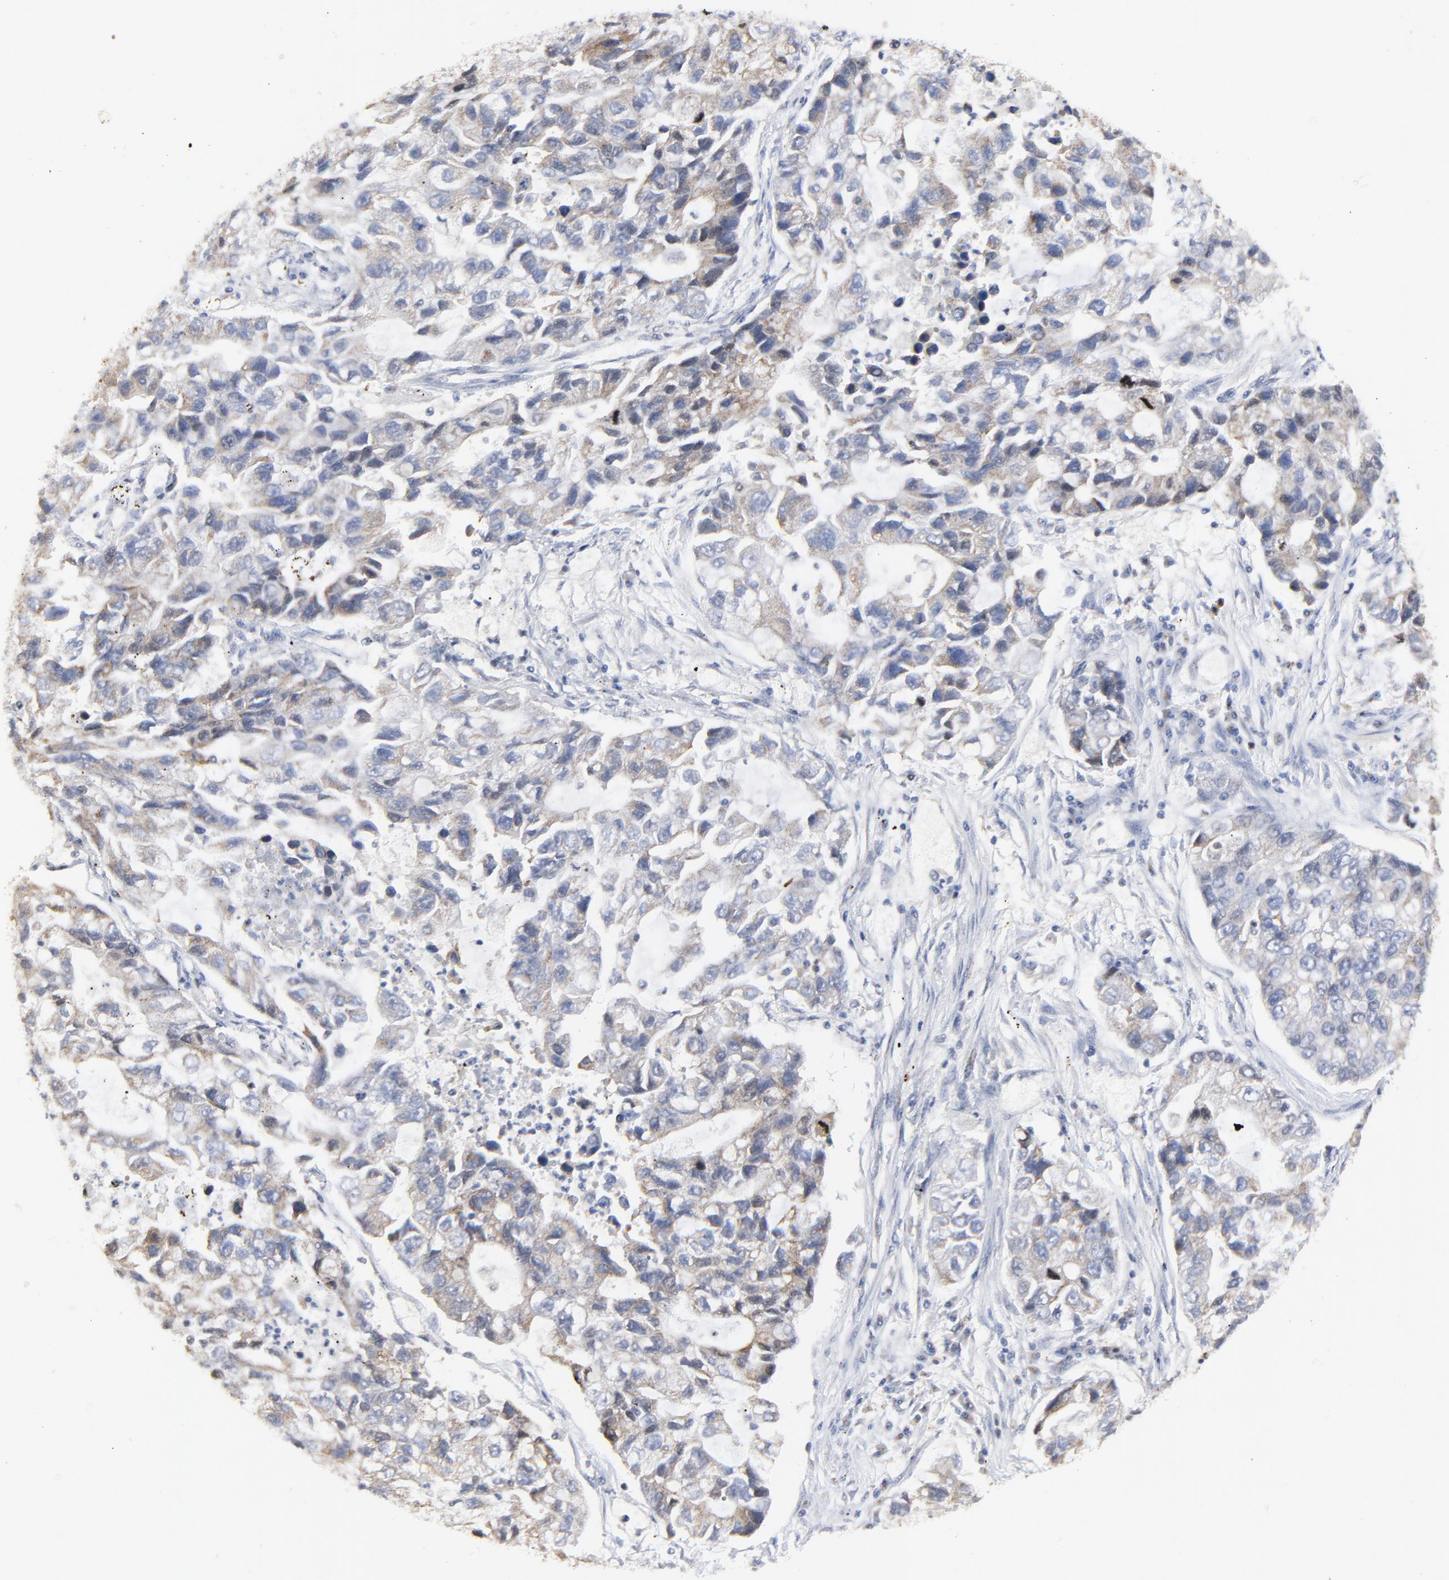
{"staining": {"intensity": "moderate", "quantity": "<25%", "location": "cytoplasmic/membranous"}, "tissue": "lung cancer", "cell_type": "Tumor cells", "image_type": "cancer", "snomed": [{"axis": "morphology", "description": "Adenocarcinoma, NOS"}, {"axis": "topography", "description": "Lung"}], "caption": "A high-resolution image shows immunohistochemistry staining of lung cancer, which exhibits moderate cytoplasmic/membranous positivity in approximately <25% of tumor cells. (brown staining indicates protein expression, while blue staining denotes nuclei).", "gene": "NCAPH", "patient": {"sex": "female", "age": 51}}